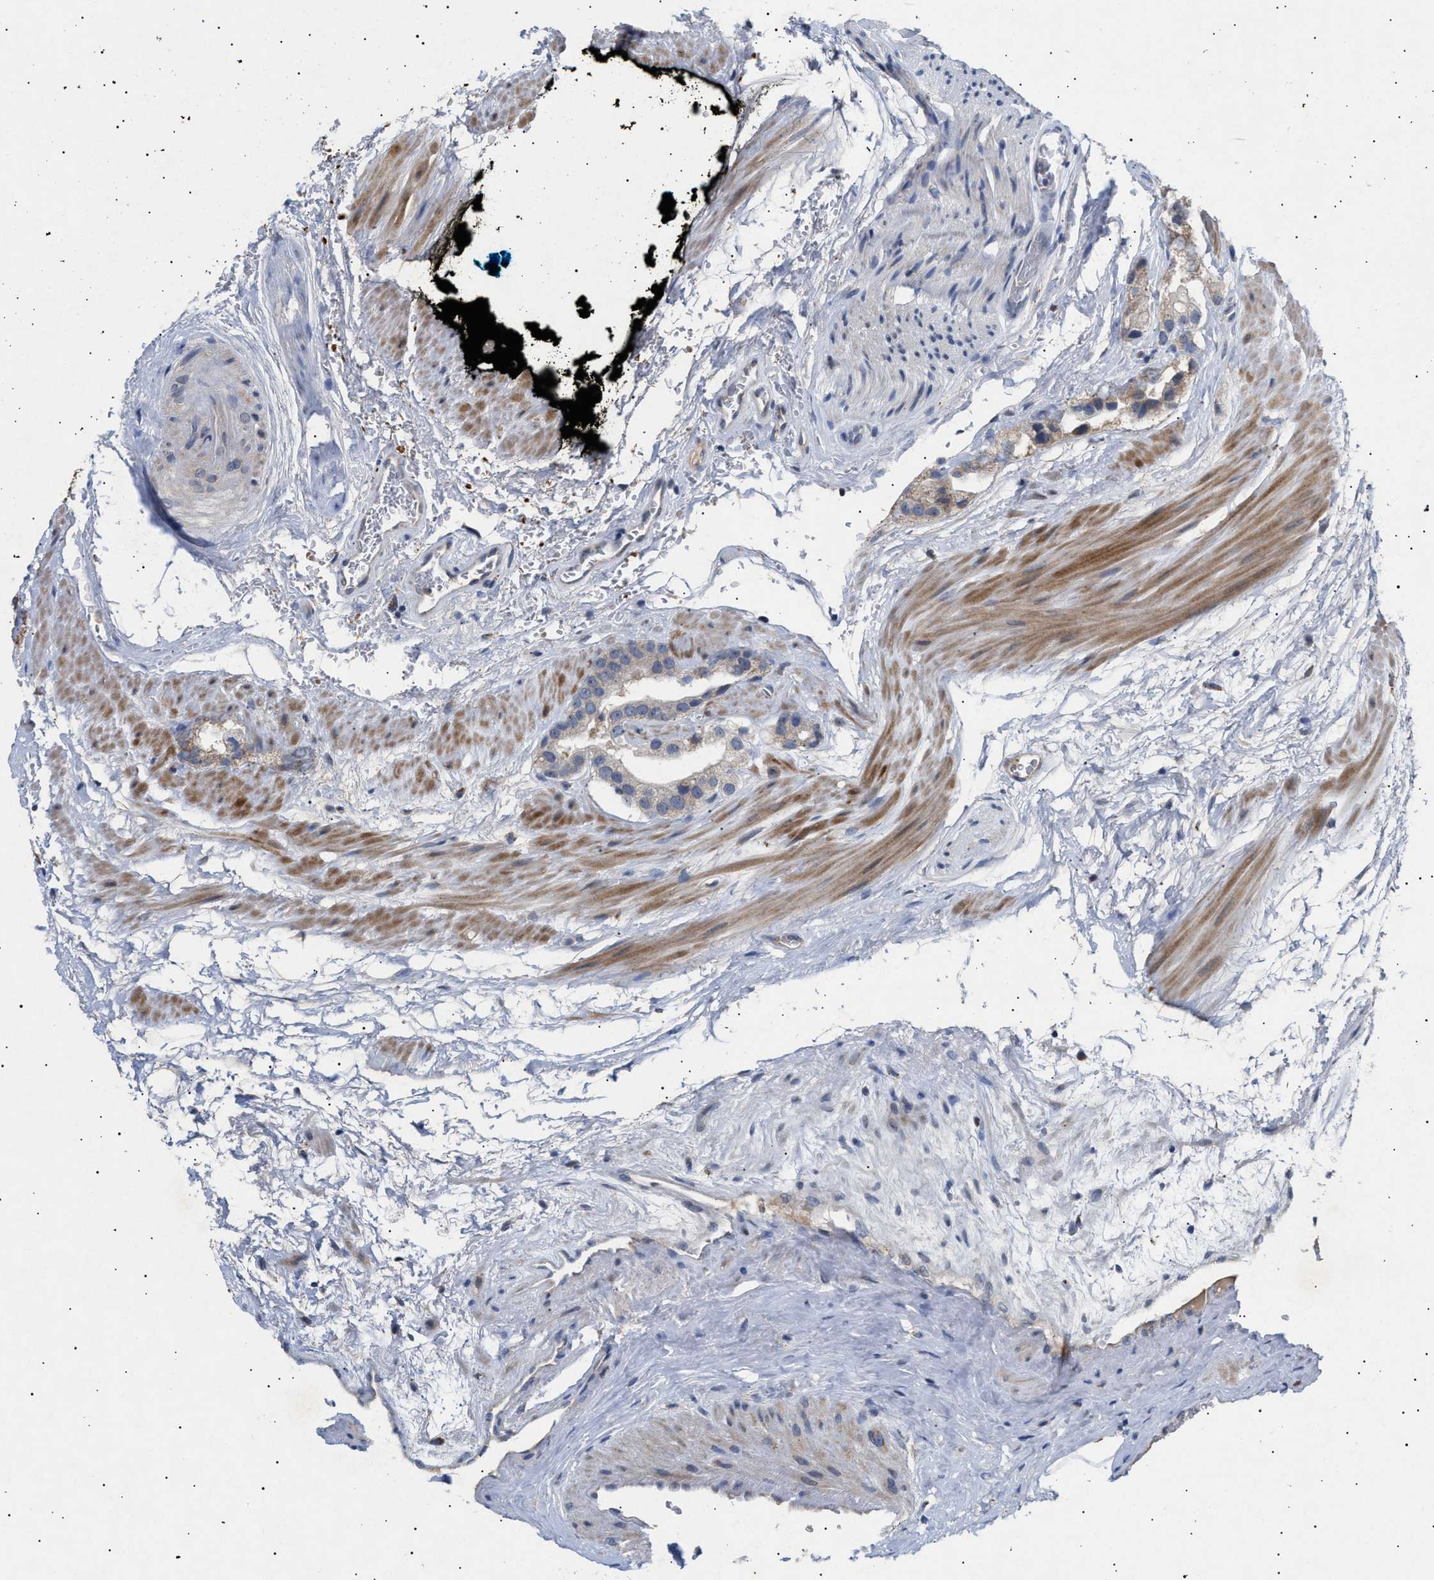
{"staining": {"intensity": "weak", "quantity": "<25%", "location": "cytoplasmic/membranous"}, "tissue": "prostate cancer", "cell_type": "Tumor cells", "image_type": "cancer", "snomed": [{"axis": "morphology", "description": "Adenocarcinoma, High grade"}, {"axis": "topography", "description": "Prostate"}], "caption": "Immunohistochemistry (IHC) micrograph of human prostate high-grade adenocarcinoma stained for a protein (brown), which exhibits no staining in tumor cells.", "gene": "SIRT5", "patient": {"sex": "male", "age": 63}}